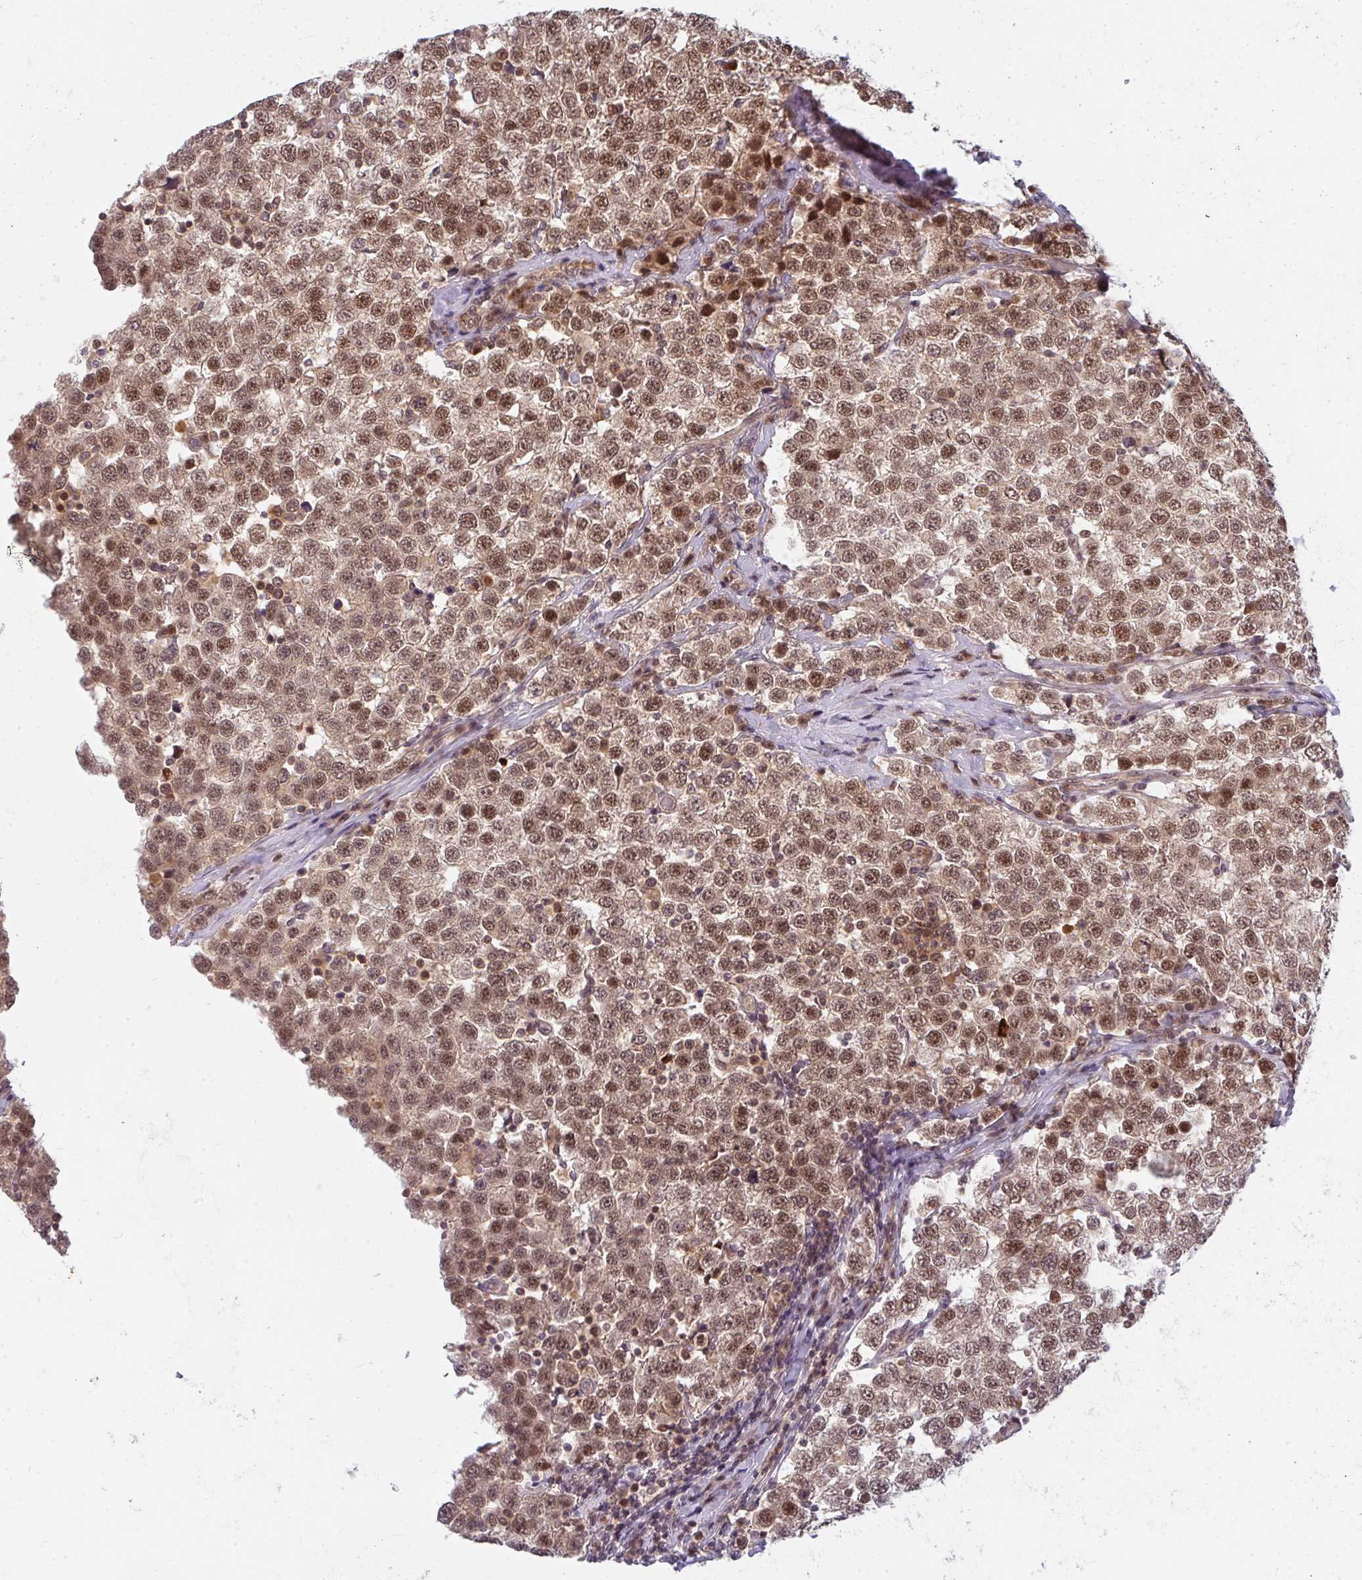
{"staining": {"intensity": "moderate", "quantity": ">75%", "location": "nuclear"}, "tissue": "testis cancer", "cell_type": "Tumor cells", "image_type": "cancer", "snomed": [{"axis": "morphology", "description": "Seminoma, NOS"}, {"axis": "topography", "description": "Testis"}], "caption": "This micrograph reveals immunohistochemistry (IHC) staining of human testis seminoma, with medium moderate nuclear expression in about >75% of tumor cells.", "gene": "GTF3C6", "patient": {"sex": "male", "age": 34}}